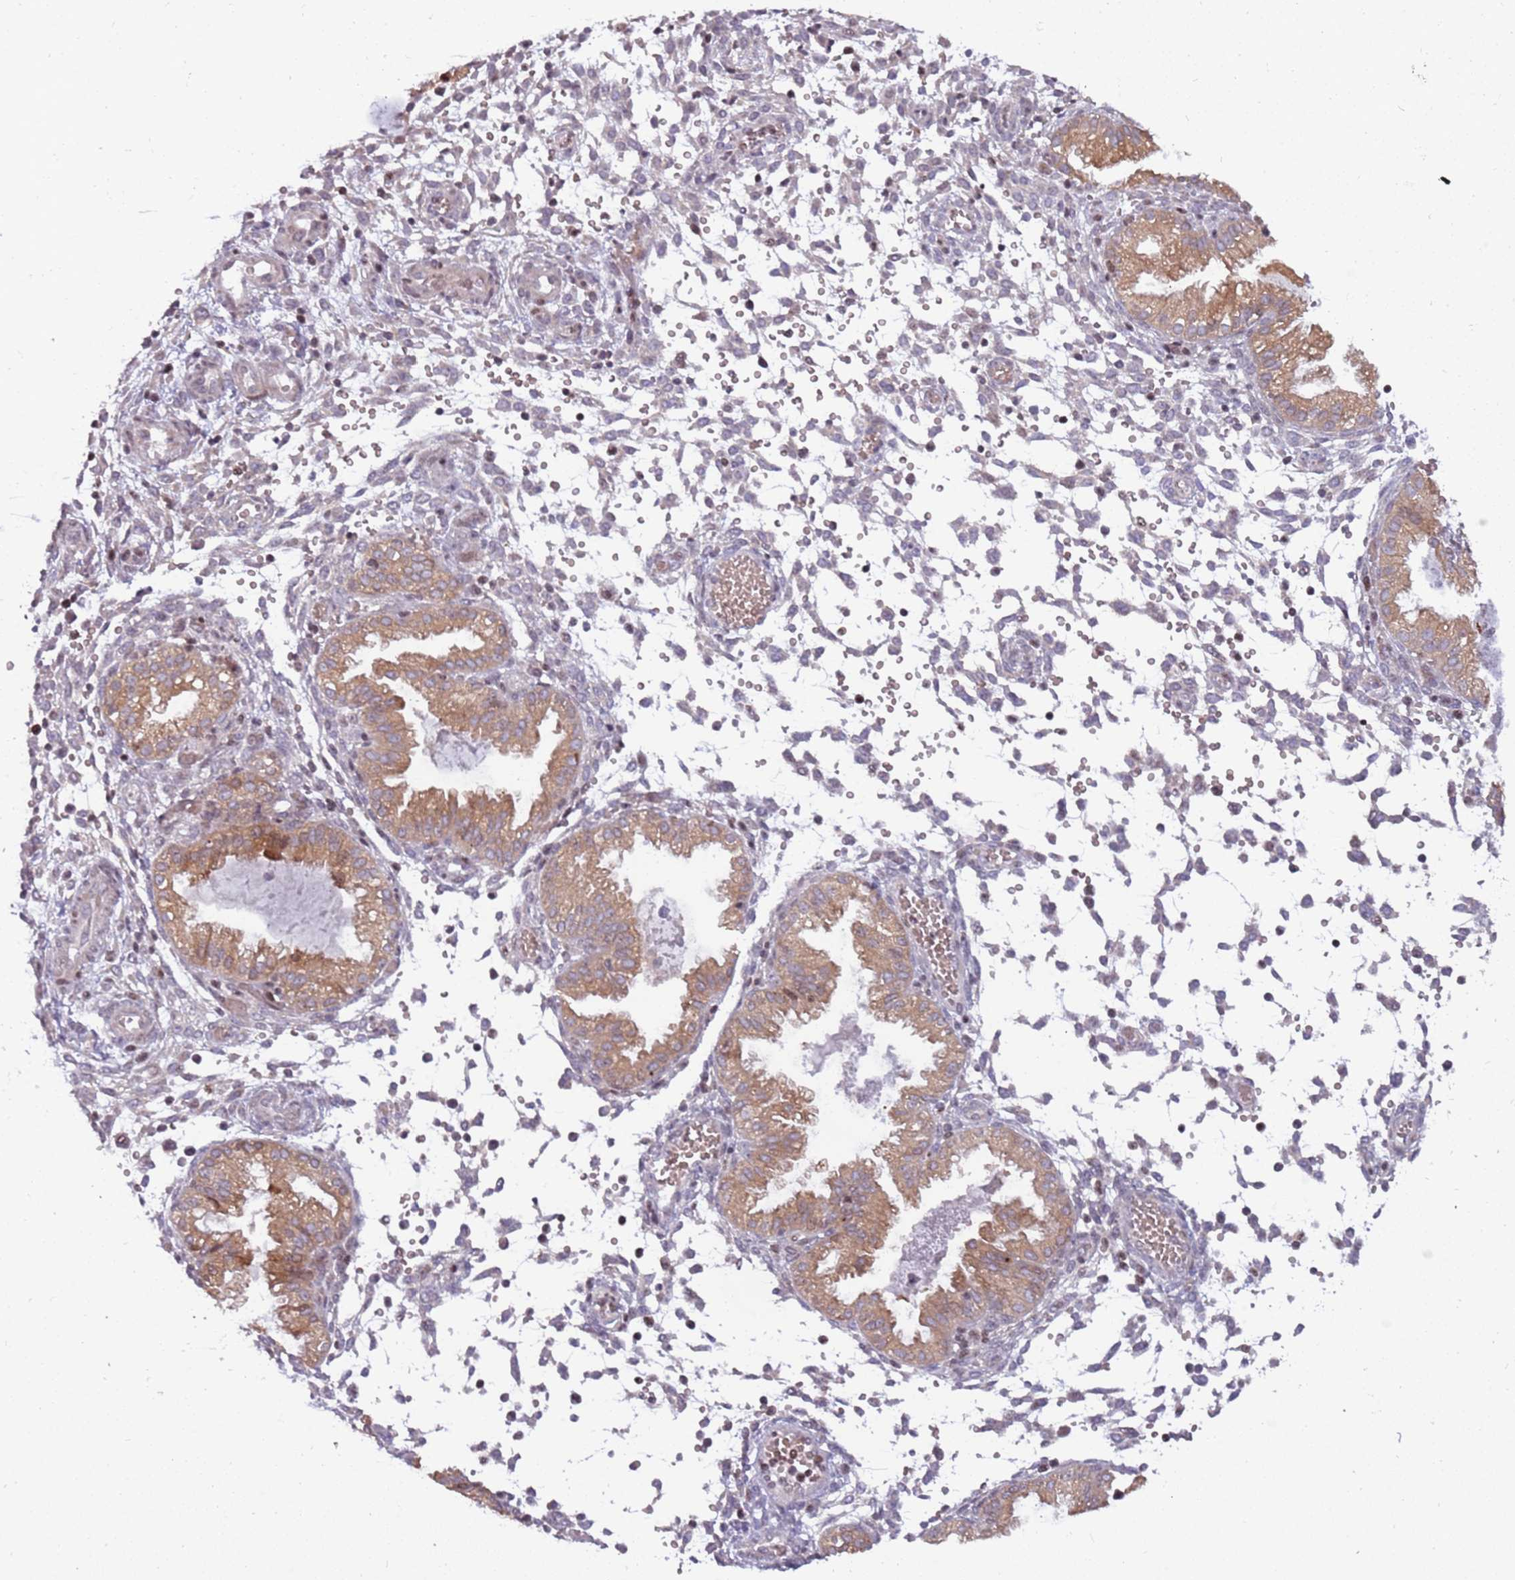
{"staining": {"intensity": "negative", "quantity": "none", "location": "none"}, "tissue": "endometrium", "cell_type": "Cells in endometrial stroma", "image_type": "normal", "snomed": [{"axis": "morphology", "description": "Normal tissue, NOS"}, {"axis": "topography", "description": "Endometrium"}], "caption": "A high-resolution micrograph shows immunohistochemistry (IHC) staining of benign endometrium, which shows no significant staining in cells in endometrial stroma. Brightfield microscopy of IHC stained with DAB (brown) and hematoxylin (blue), captured at high magnification.", "gene": "ARHGEF35", "patient": {"sex": "female", "age": 33}}